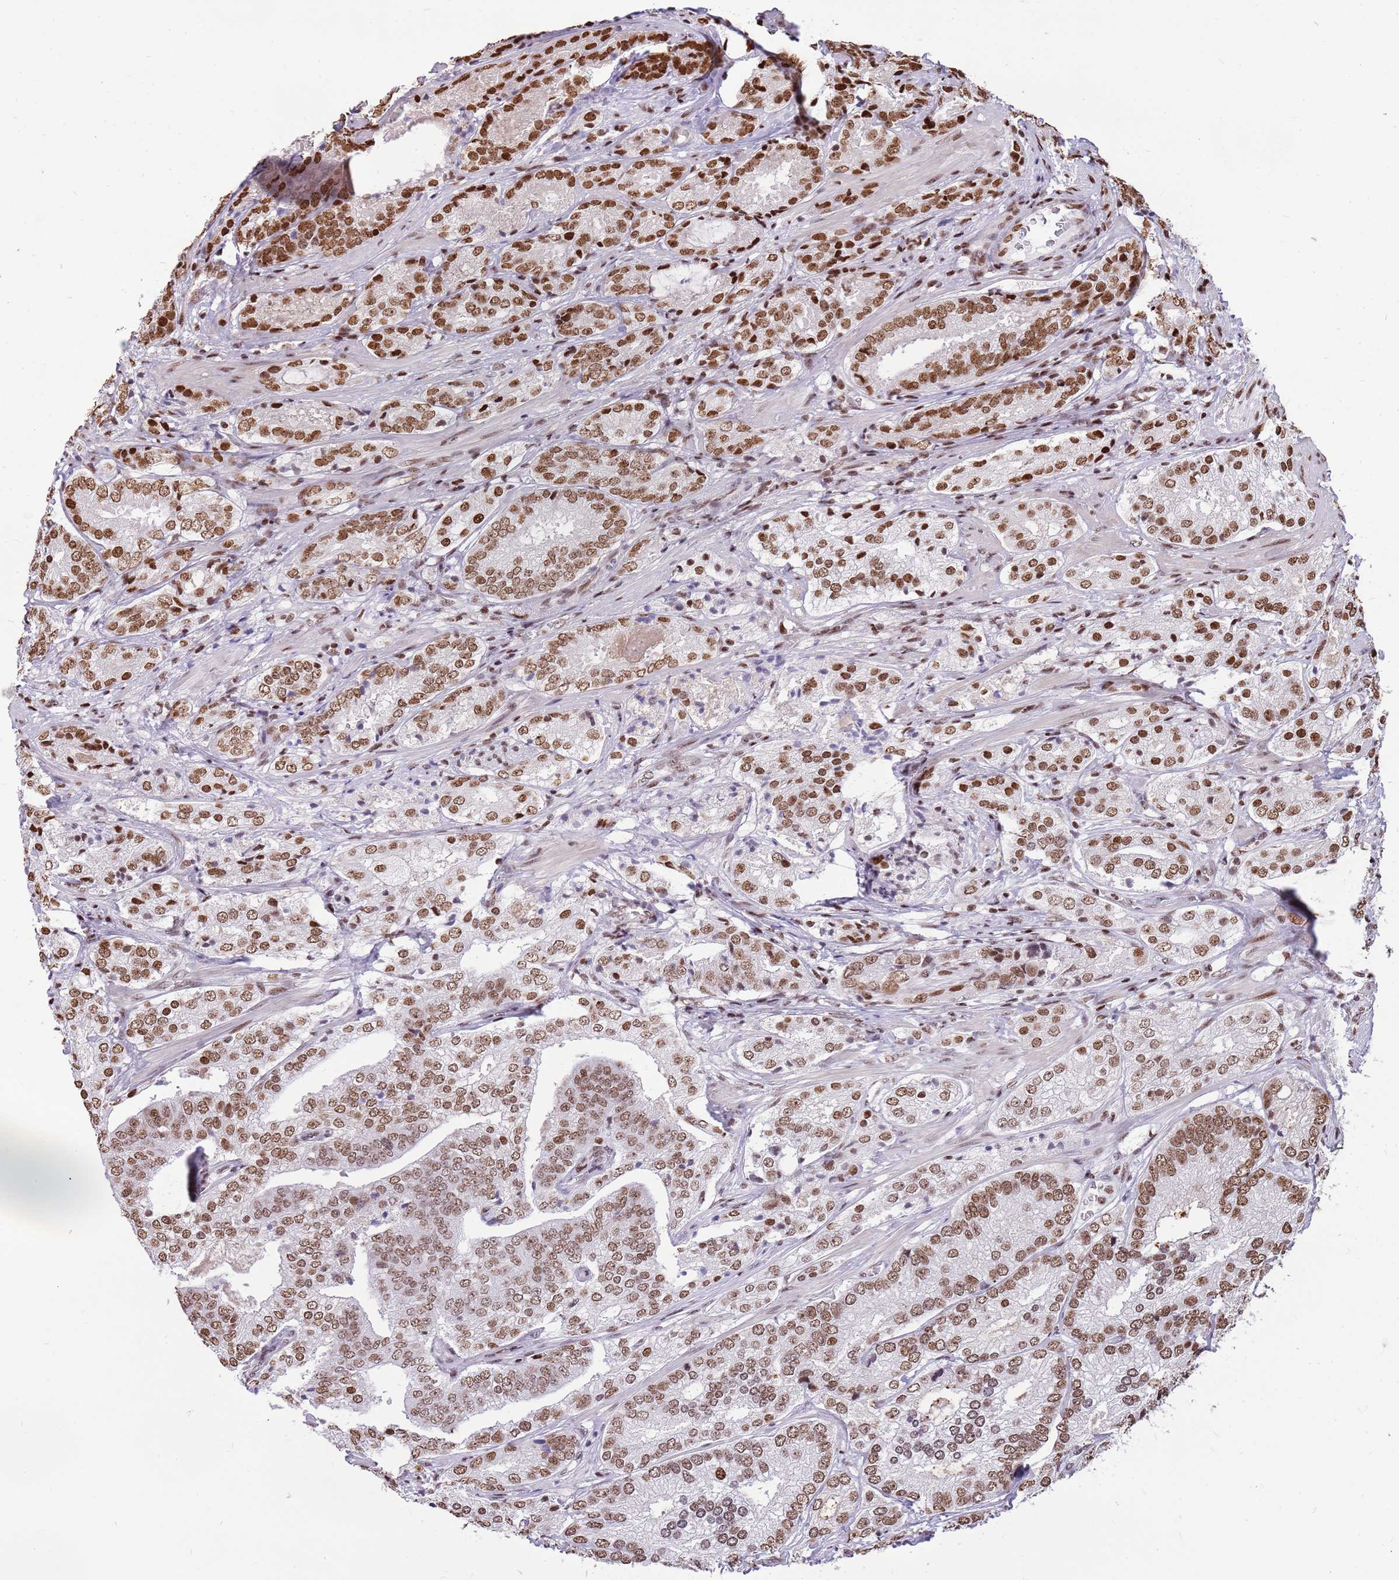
{"staining": {"intensity": "moderate", "quantity": ">75%", "location": "nuclear"}, "tissue": "prostate cancer", "cell_type": "Tumor cells", "image_type": "cancer", "snomed": [{"axis": "morphology", "description": "Adenocarcinoma, High grade"}, {"axis": "topography", "description": "Prostate"}], "caption": "Protein staining of prostate adenocarcinoma (high-grade) tissue reveals moderate nuclear positivity in approximately >75% of tumor cells.", "gene": "WASHC4", "patient": {"sex": "male", "age": 63}}